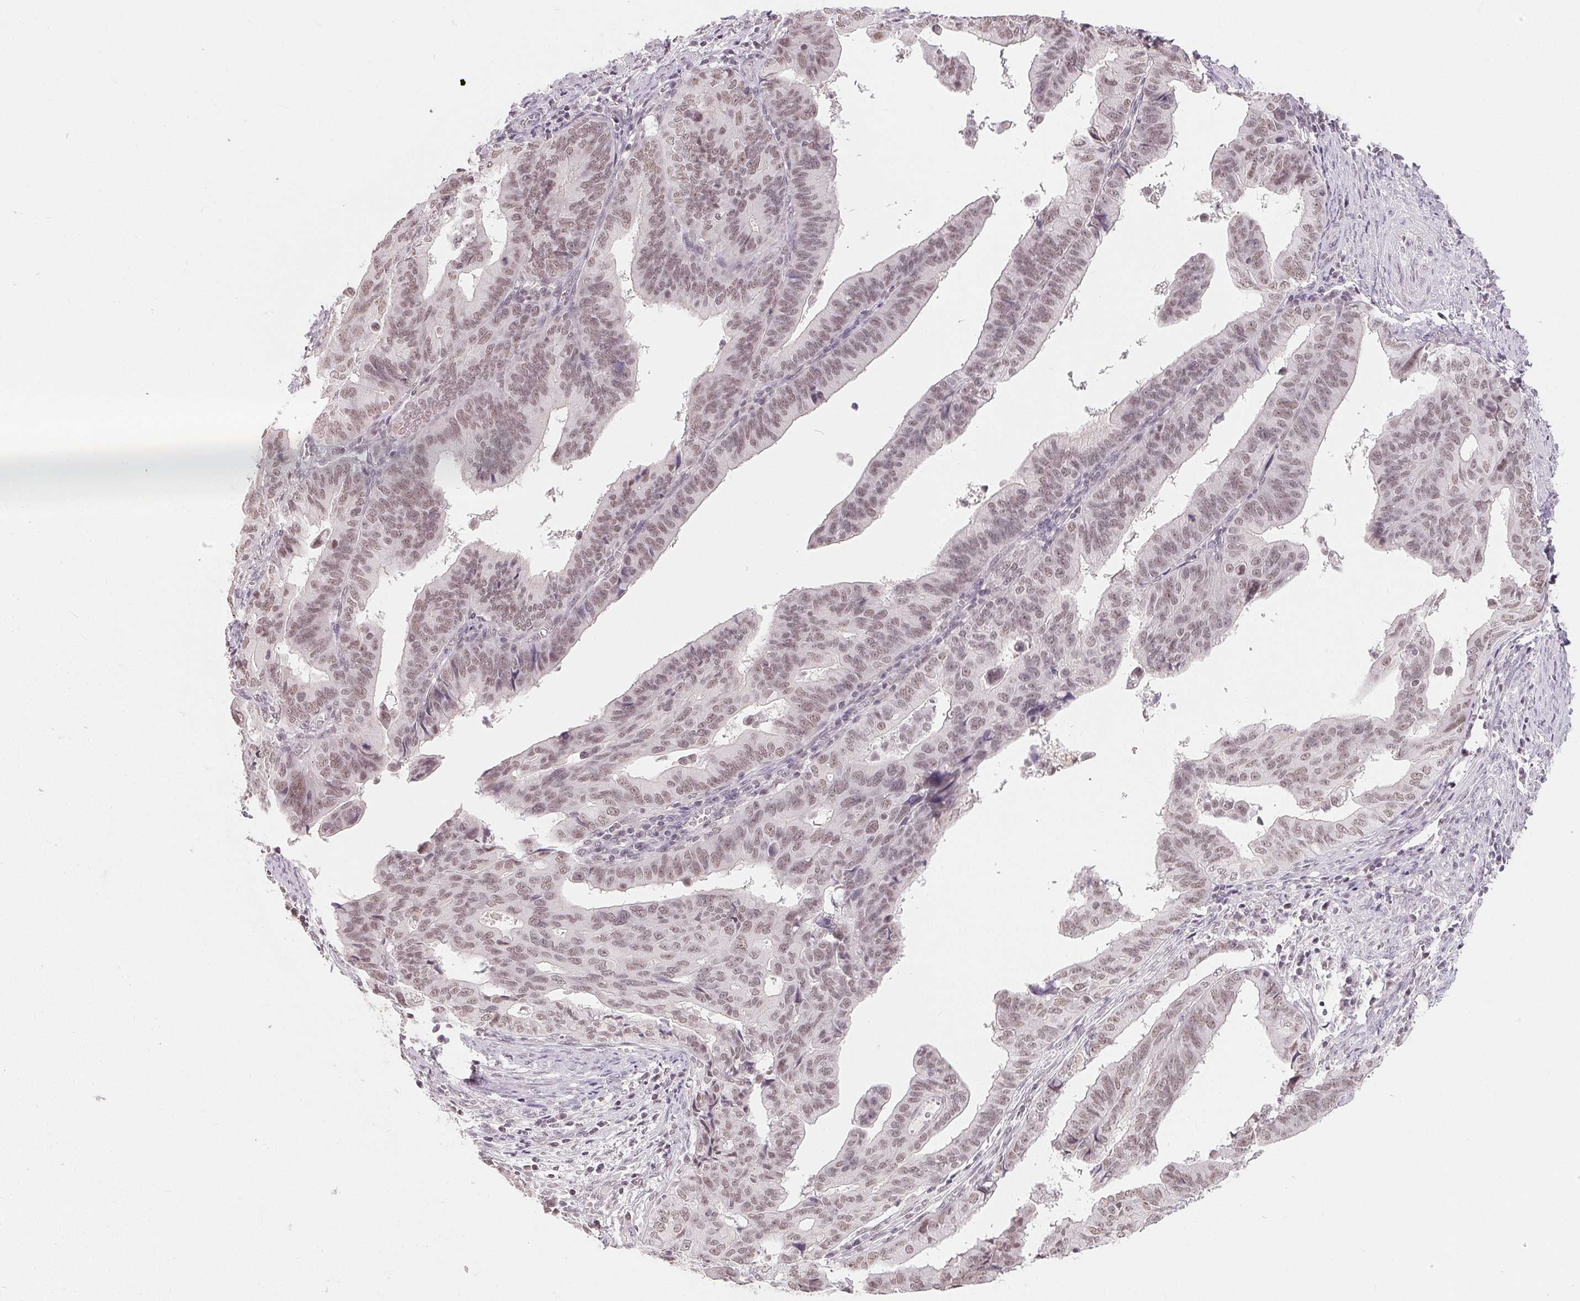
{"staining": {"intensity": "weak", "quantity": ">75%", "location": "nuclear"}, "tissue": "endometrial cancer", "cell_type": "Tumor cells", "image_type": "cancer", "snomed": [{"axis": "morphology", "description": "Adenocarcinoma, NOS"}, {"axis": "topography", "description": "Endometrium"}], "caption": "Protein expression analysis of endometrial adenocarcinoma exhibits weak nuclear positivity in approximately >75% of tumor cells.", "gene": "NXF3", "patient": {"sex": "female", "age": 65}}